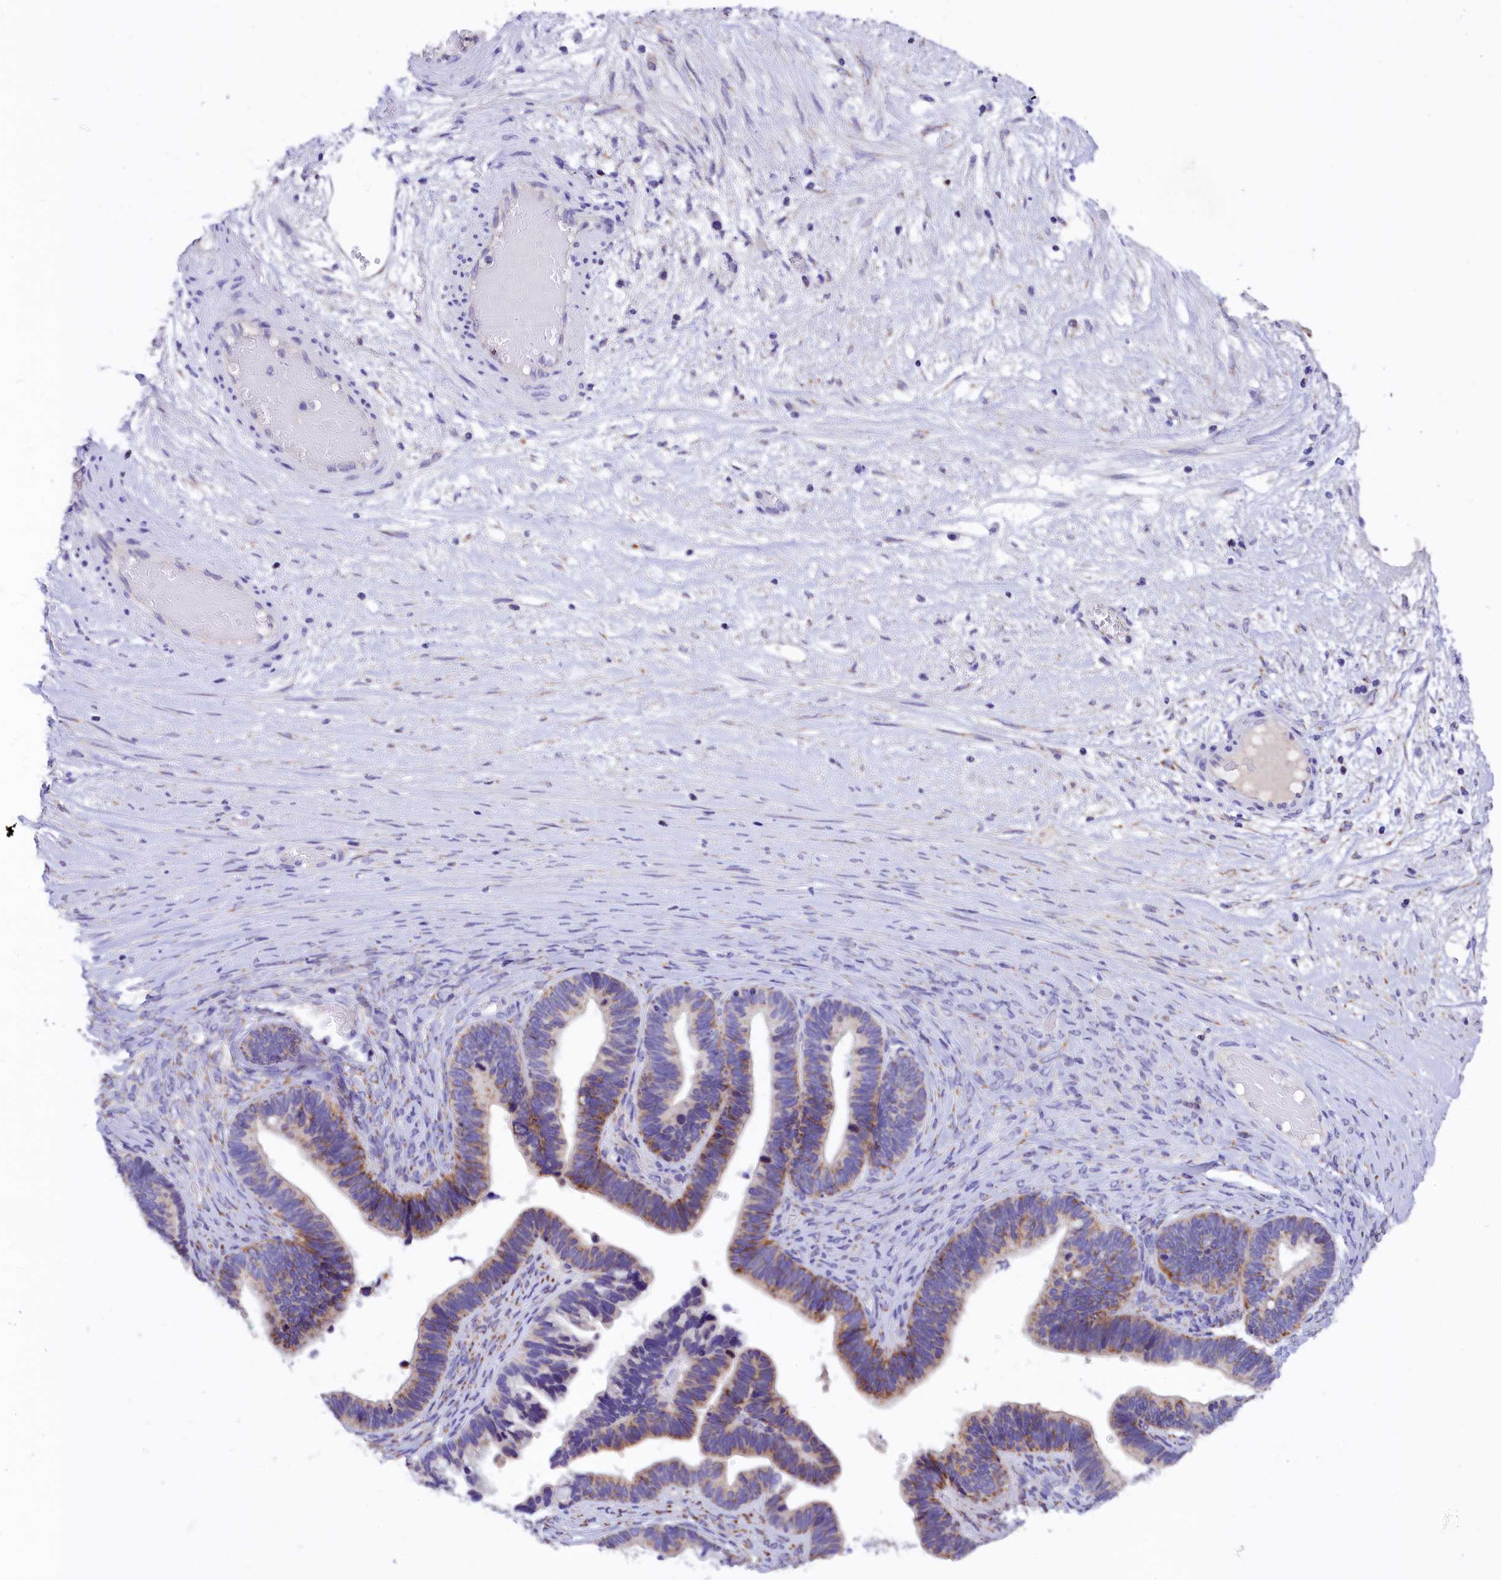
{"staining": {"intensity": "moderate", "quantity": "25%-75%", "location": "cytoplasmic/membranous"}, "tissue": "ovarian cancer", "cell_type": "Tumor cells", "image_type": "cancer", "snomed": [{"axis": "morphology", "description": "Cystadenocarcinoma, serous, NOS"}, {"axis": "topography", "description": "Ovary"}], "caption": "Protein staining of ovarian cancer tissue reveals moderate cytoplasmic/membranous positivity in approximately 25%-75% of tumor cells.", "gene": "ABAT", "patient": {"sex": "female", "age": 56}}